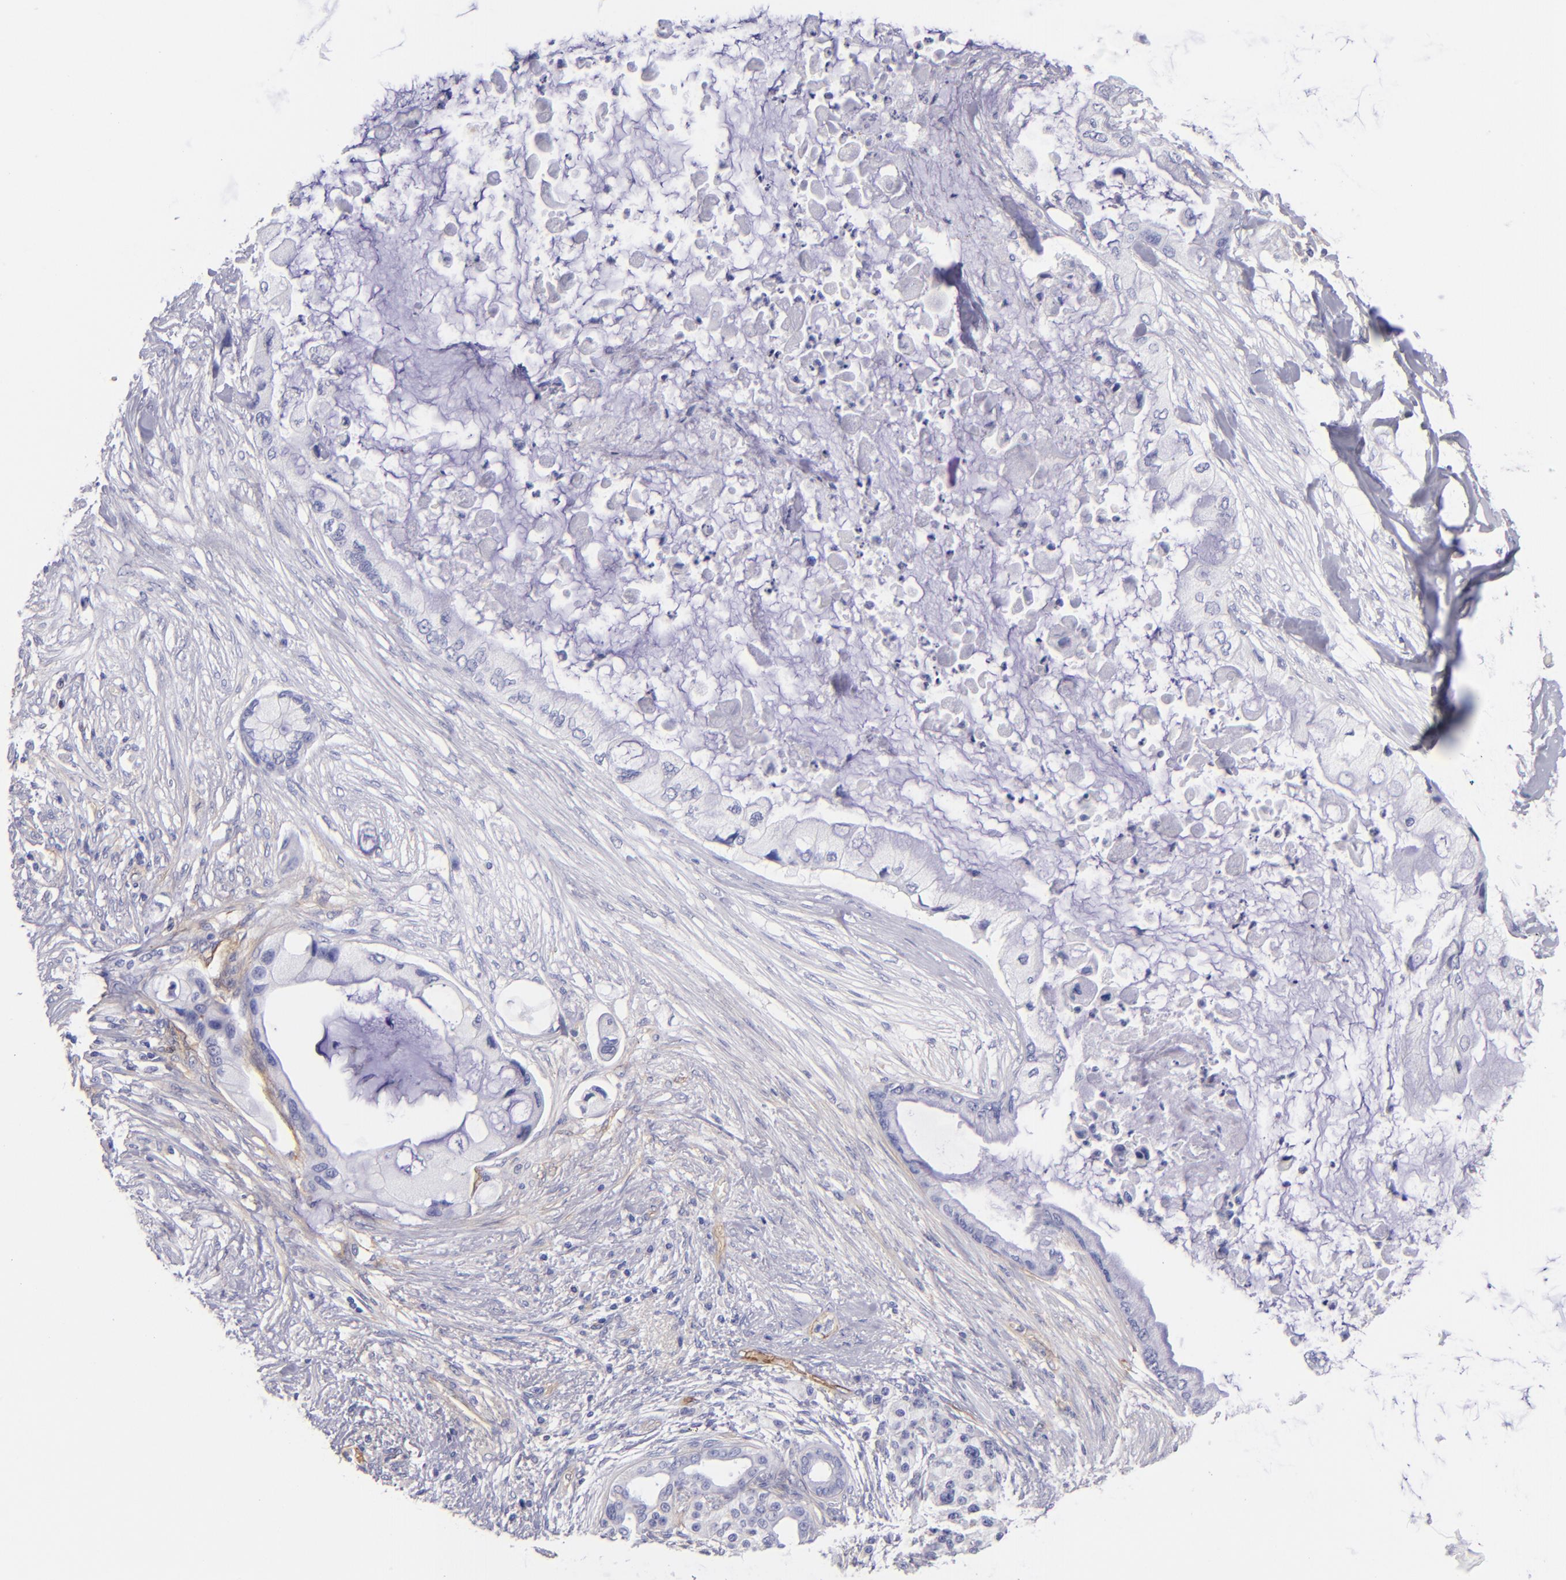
{"staining": {"intensity": "negative", "quantity": "none", "location": "none"}, "tissue": "pancreatic cancer", "cell_type": "Tumor cells", "image_type": "cancer", "snomed": [{"axis": "morphology", "description": "Adenocarcinoma, NOS"}, {"axis": "topography", "description": "Pancreas"}], "caption": "The micrograph shows no significant expression in tumor cells of adenocarcinoma (pancreatic). The staining is performed using DAB (3,3'-diaminobenzidine) brown chromogen with nuclei counter-stained in using hematoxylin.", "gene": "ENTPD1", "patient": {"sex": "female", "age": 59}}